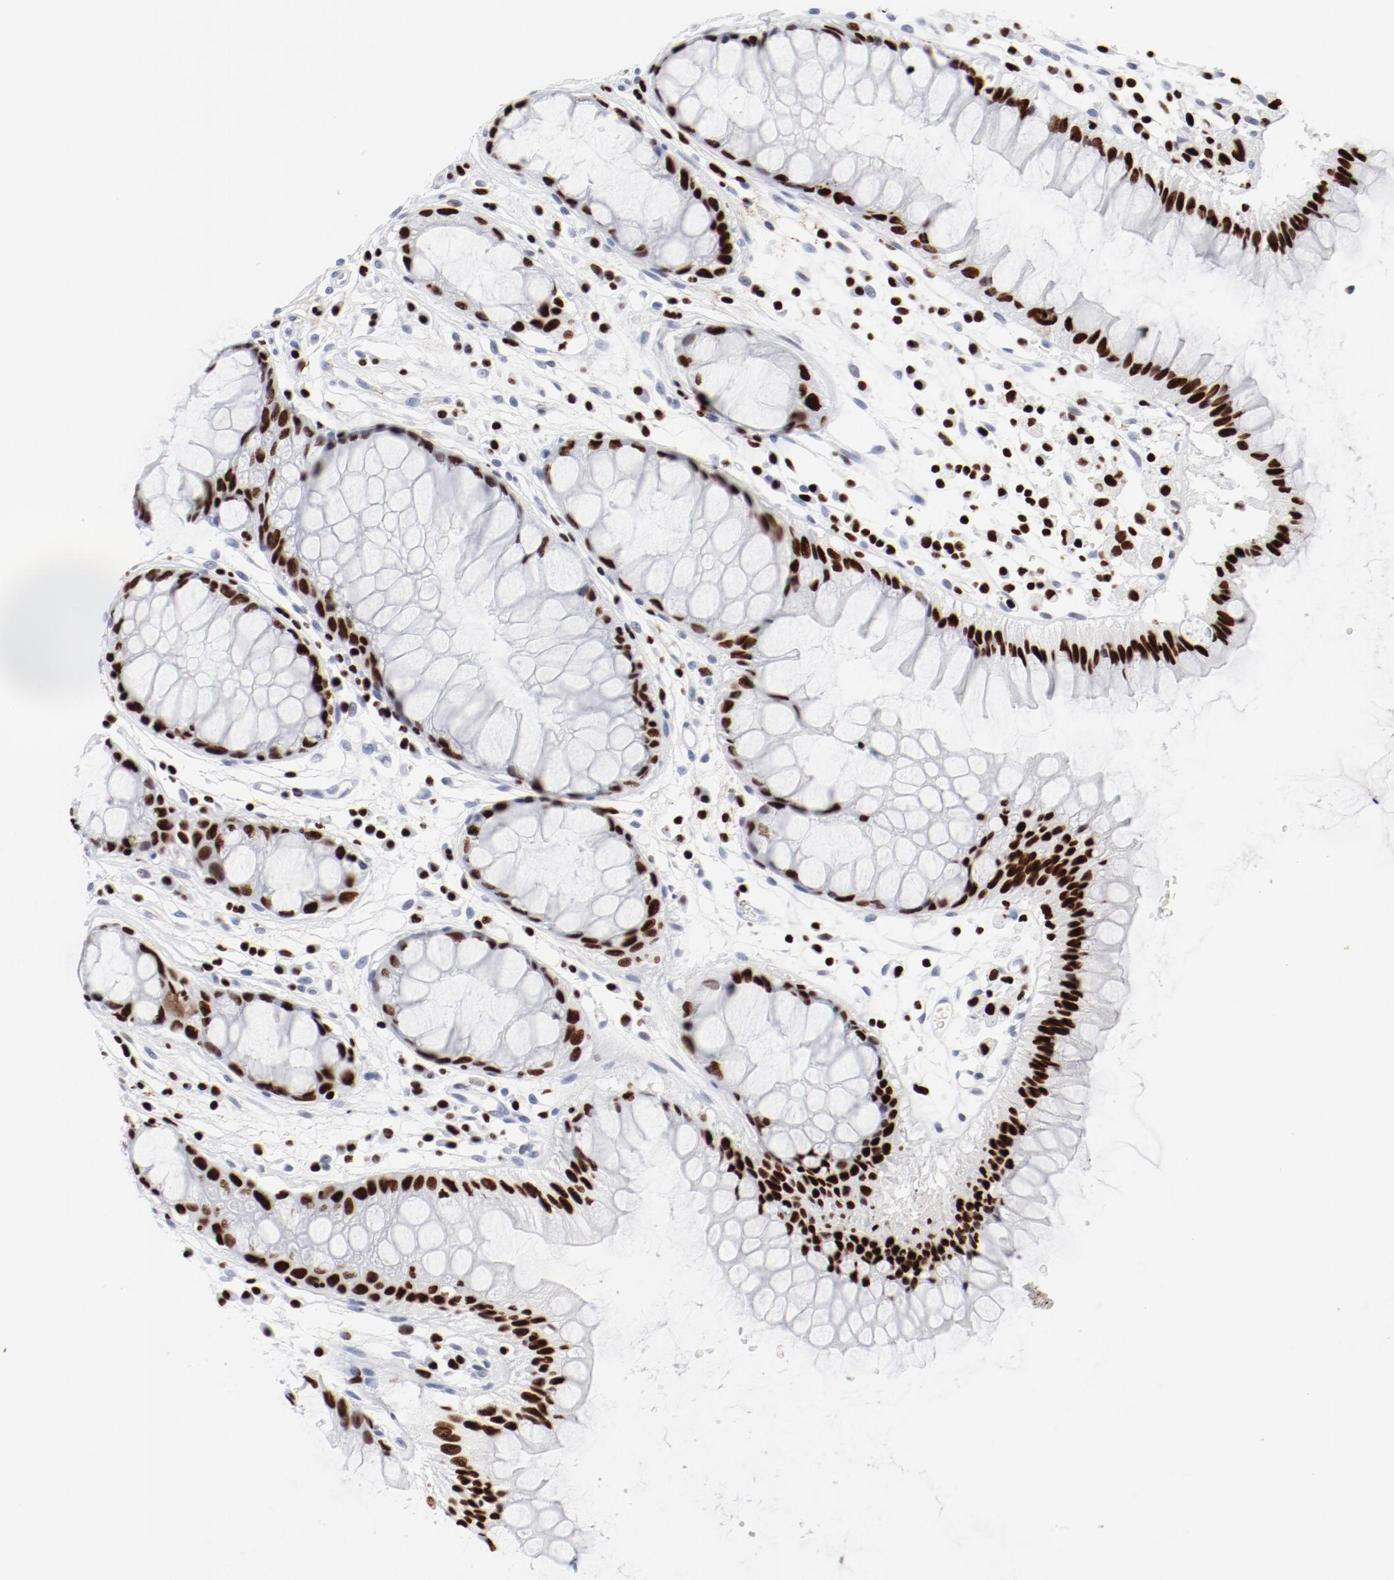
{"staining": {"intensity": "strong", "quantity": ">75%", "location": "nuclear"}, "tissue": "rectum", "cell_type": "Glandular cells", "image_type": "normal", "snomed": [{"axis": "morphology", "description": "Normal tissue, NOS"}, {"axis": "morphology", "description": "Adenocarcinoma, NOS"}, {"axis": "topography", "description": "Rectum"}], "caption": "Glandular cells demonstrate high levels of strong nuclear positivity in approximately >75% of cells in unremarkable rectum. The protein of interest is stained brown, and the nuclei are stained in blue (DAB IHC with brightfield microscopy, high magnification).", "gene": "SMARCC2", "patient": {"sex": "female", "age": 65}}